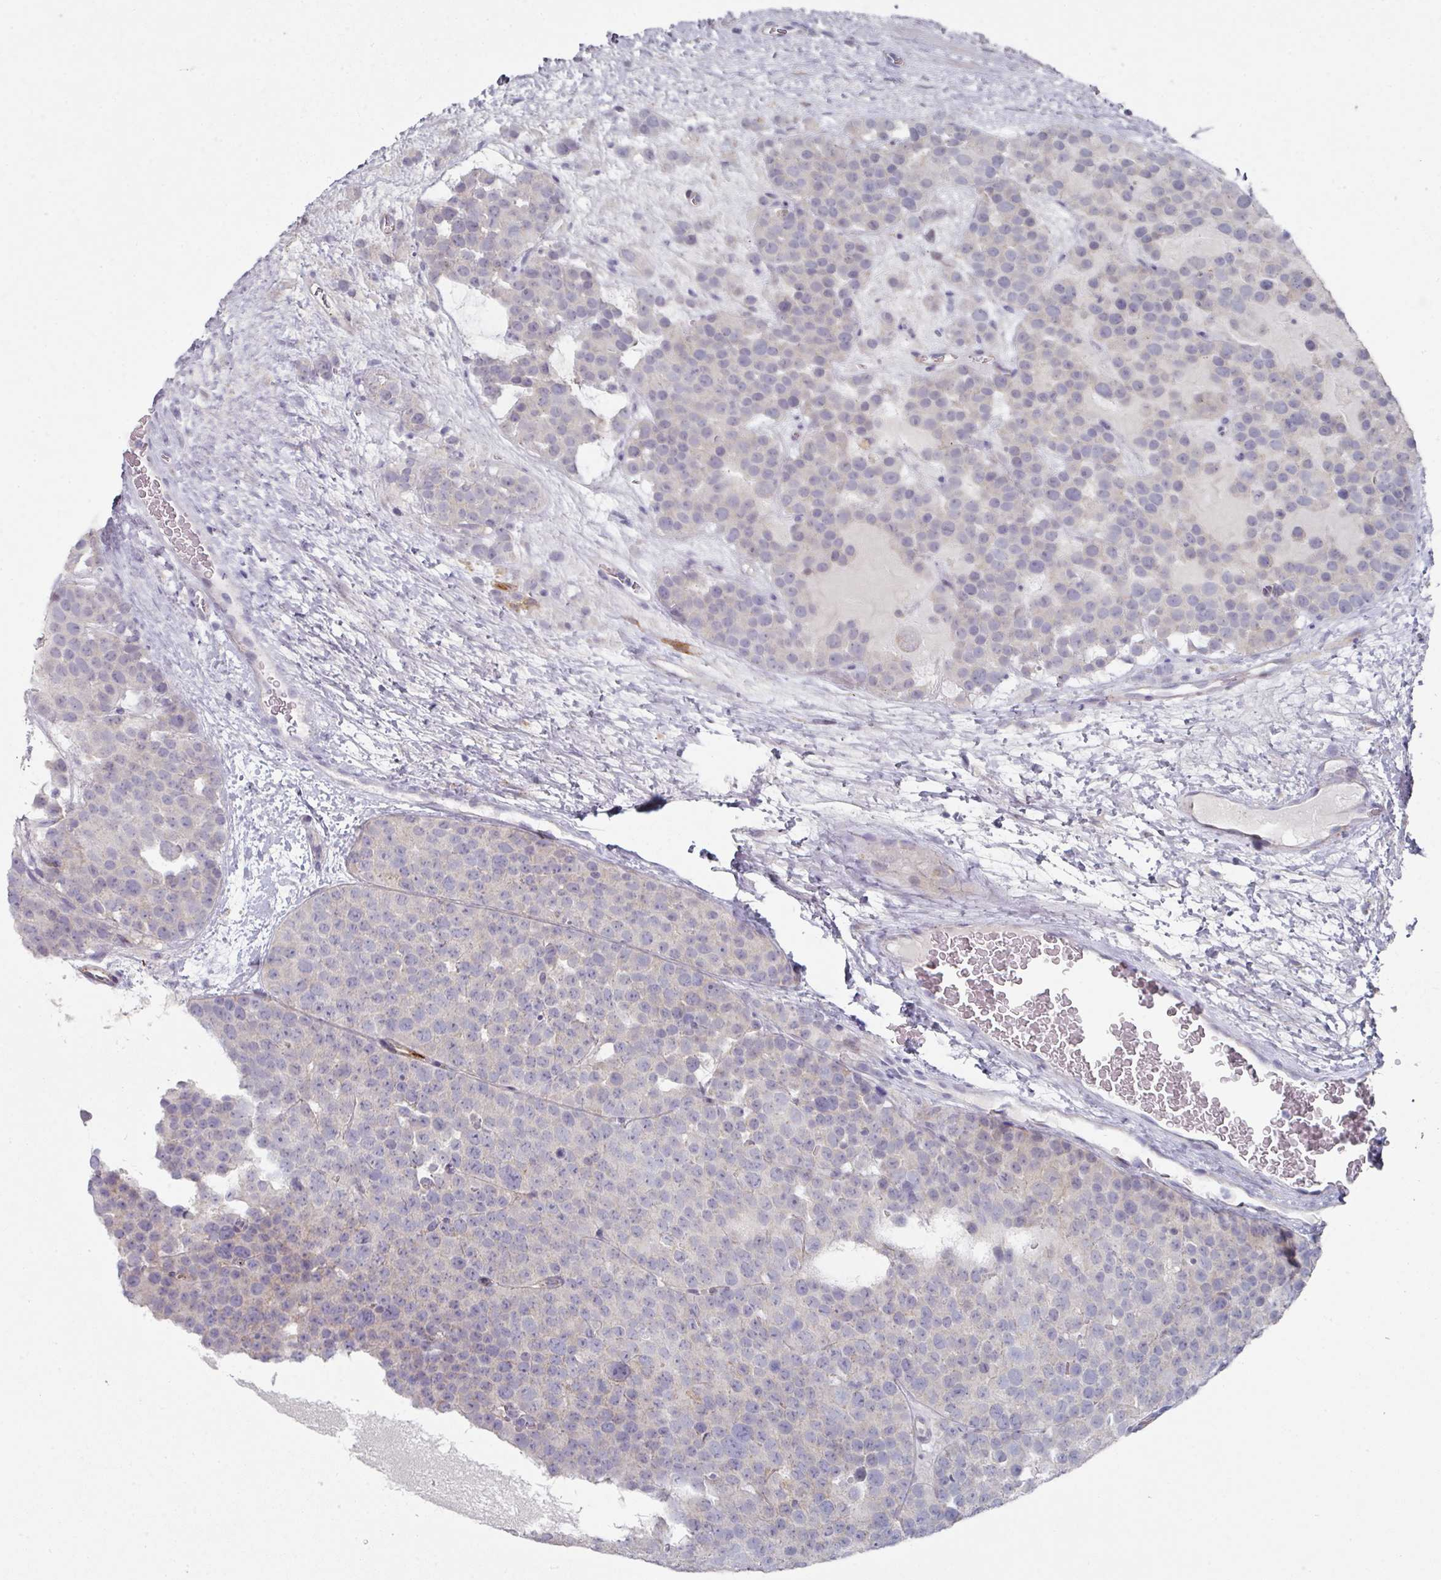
{"staining": {"intensity": "negative", "quantity": "none", "location": "none"}, "tissue": "testis cancer", "cell_type": "Tumor cells", "image_type": "cancer", "snomed": [{"axis": "morphology", "description": "Seminoma, NOS"}, {"axis": "topography", "description": "Testis"}], "caption": "The image reveals no significant expression in tumor cells of testis cancer (seminoma).", "gene": "NT5C1A", "patient": {"sex": "male", "age": 71}}